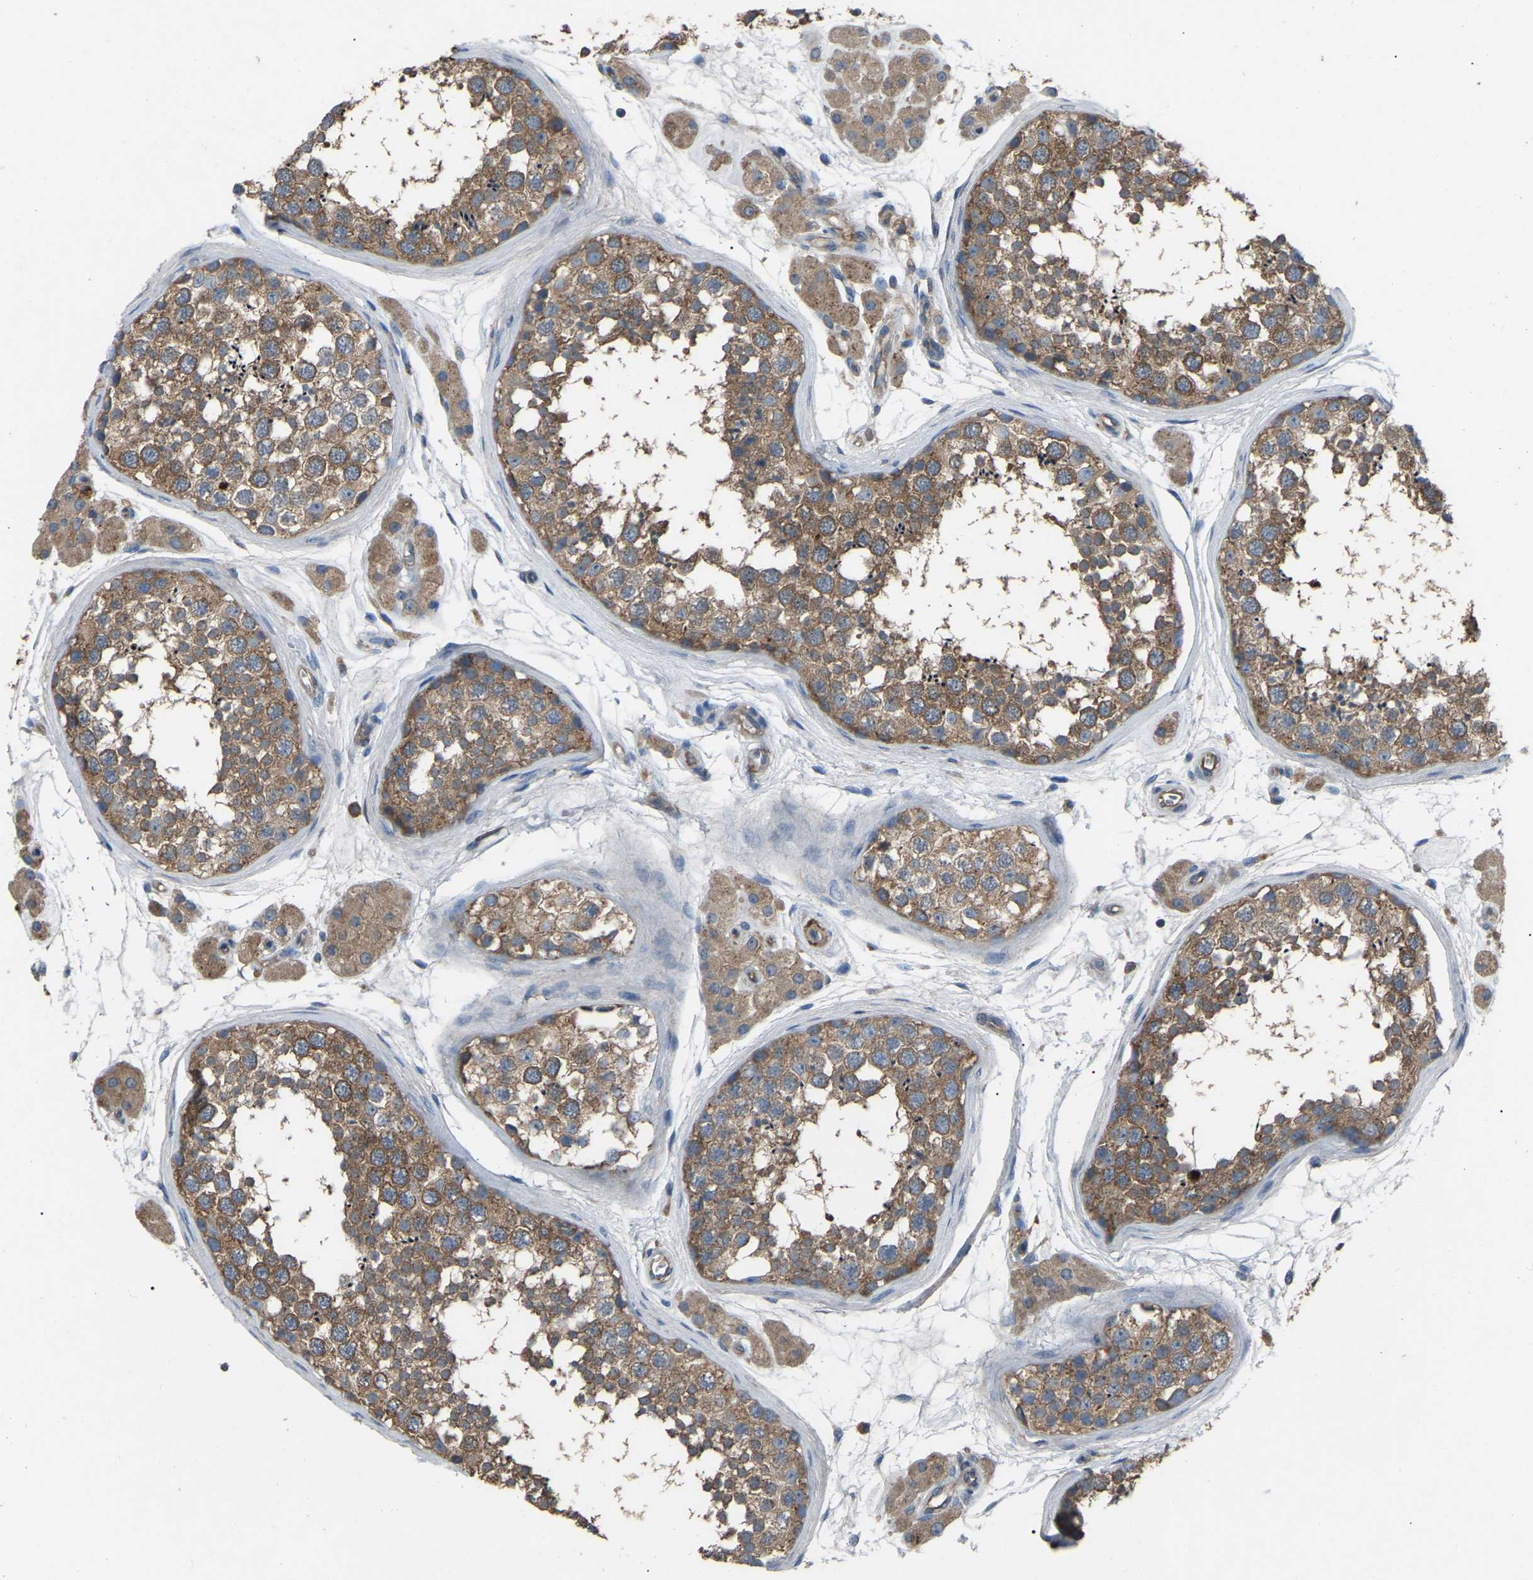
{"staining": {"intensity": "moderate", "quantity": ">75%", "location": "cytoplasmic/membranous"}, "tissue": "testis", "cell_type": "Cells in seminiferous ducts", "image_type": "normal", "snomed": [{"axis": "morphology", "description": "Normal tissue, NOS"}, {"axis": "topography", "description": "Testis"}], "caption": "DAB (3,3'-diaminobenzidine) immunohistochemical staining of unremarkable testis shows moderate cytoplasmic/membranous protein staining in about >75% of cells in seminiferous ducts.", "gene": "AIMP1", "patient": {"sex": "male", "age": 56}}